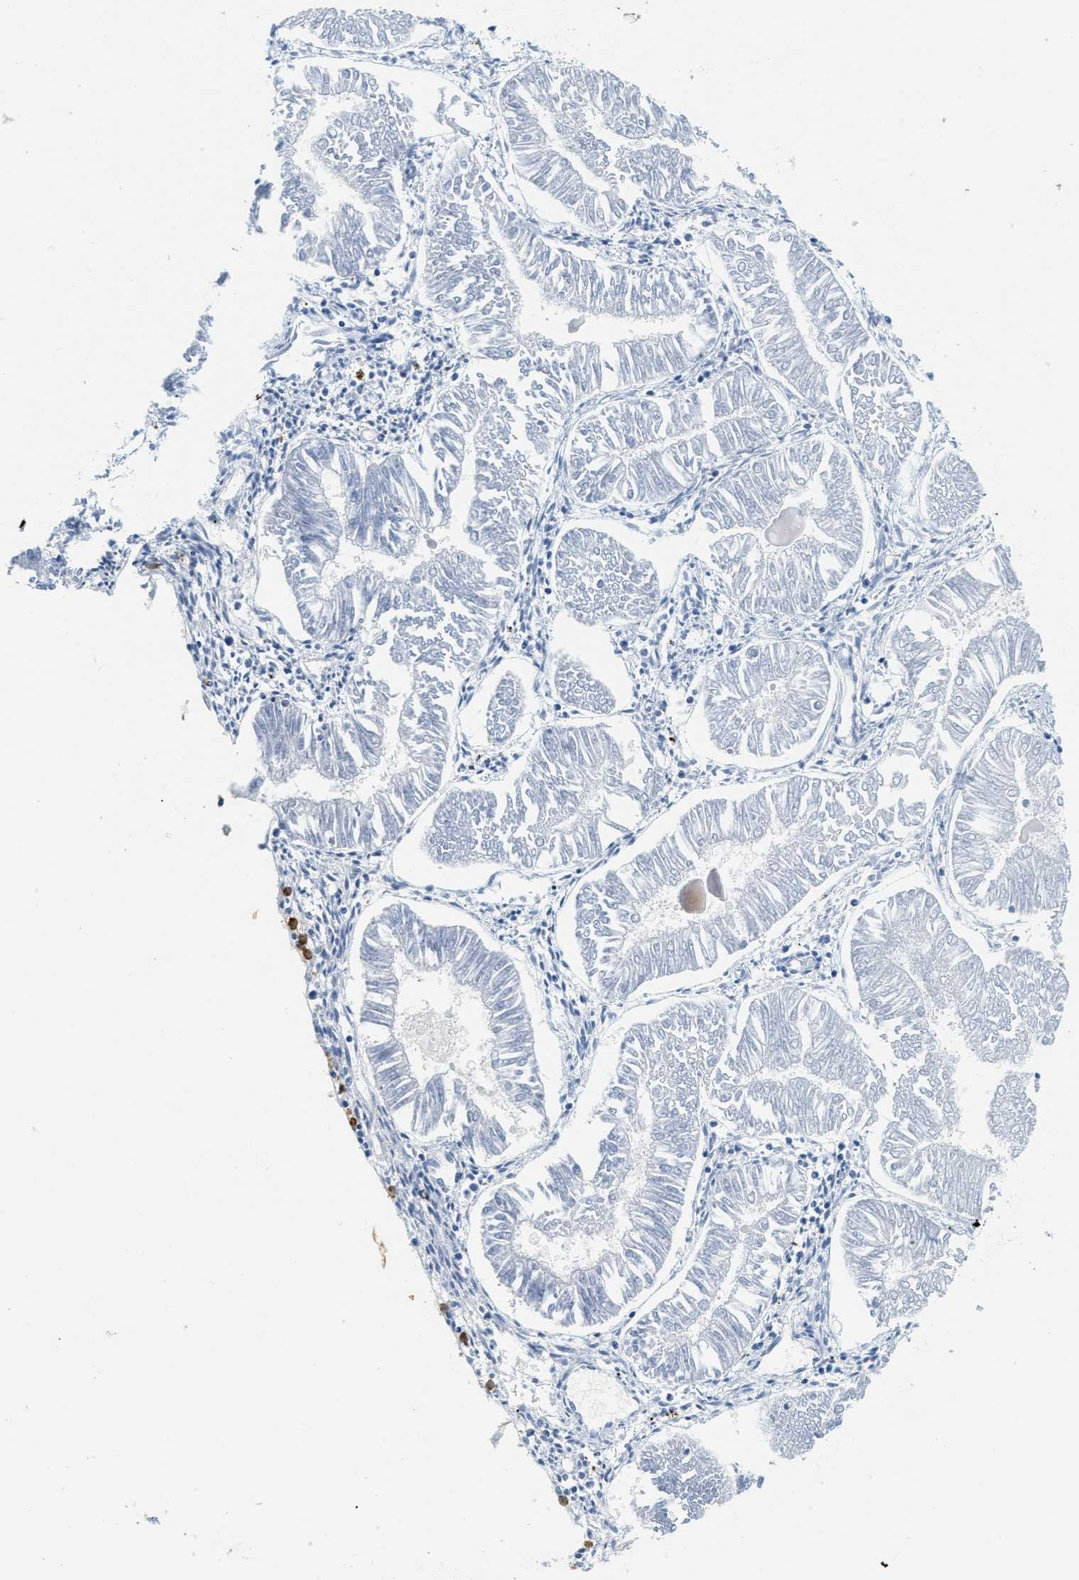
{"staining": {"intensity": "negative", "quantity": "none", "location": "none"}, "tissue": "endometrial cancer", "cell_type": "Tumor cells", "image_type": "cancer", "snomed": [{"axis": "morphology", "description": "Adenocarcinoma, NOS"}, {"axis": "topography", "description": "Endometrium"}], "caption": "A histopathology image of endometrial cancer (adenocarcinoma) stained for a protein demonstrates no brown staining in tumor cells.", "gene": "LCN2", "patient": {"sex": "female", "age": 53}}